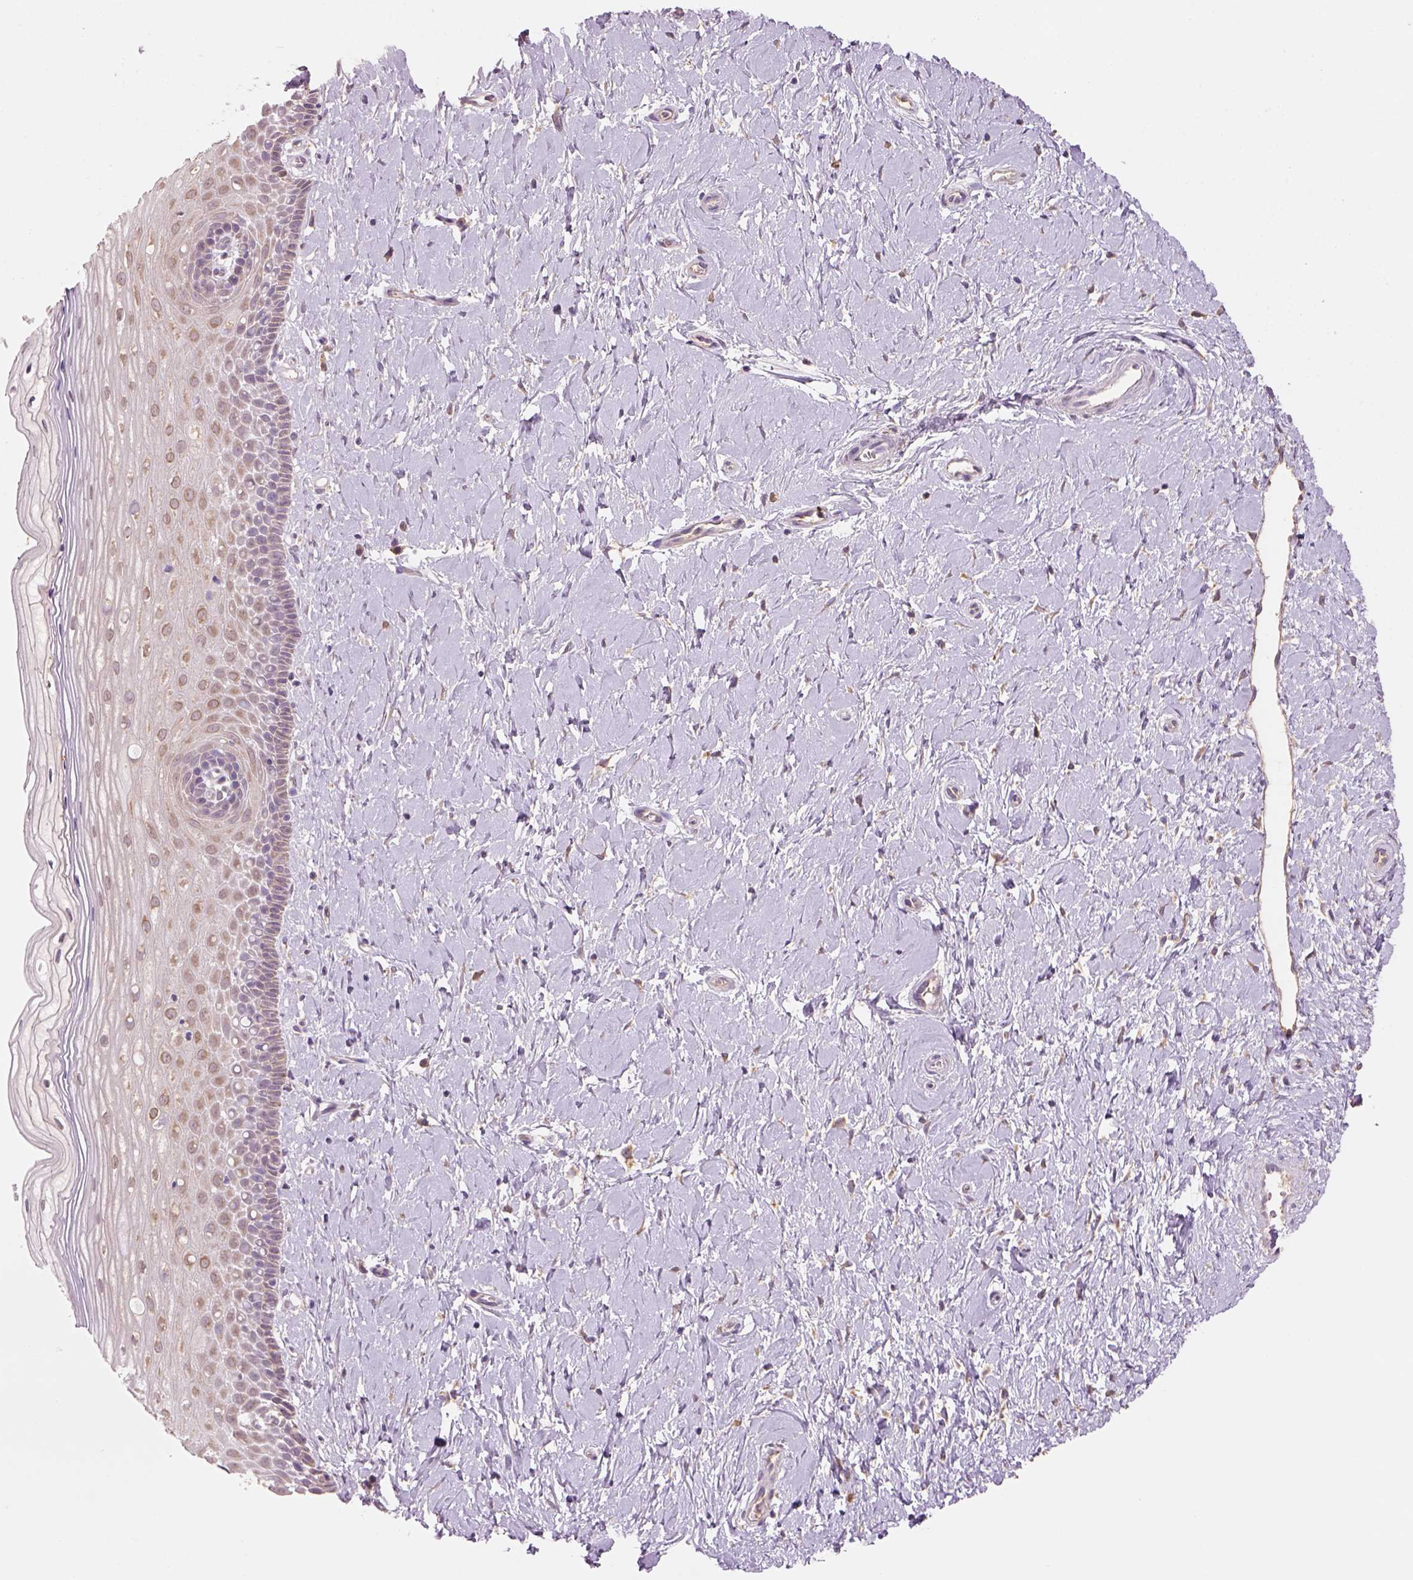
{"staining": {"intensity": "negative", "quantity": "none", "location": "none"}, "tissue": "cervix", "cell_type": "Glandular cells", "image_type": "normal", "snomed": [{"axis": "morphology", "description": "Normal tissue, NOS"}, {"axis": "topography", "description": "Cervix"}], "caption": "Protein analysis of unremarkable cervix reveals no significant staining in glandular cells.", "gene": "AP2B1", "patient": {"sex": "female", "age": 37}}